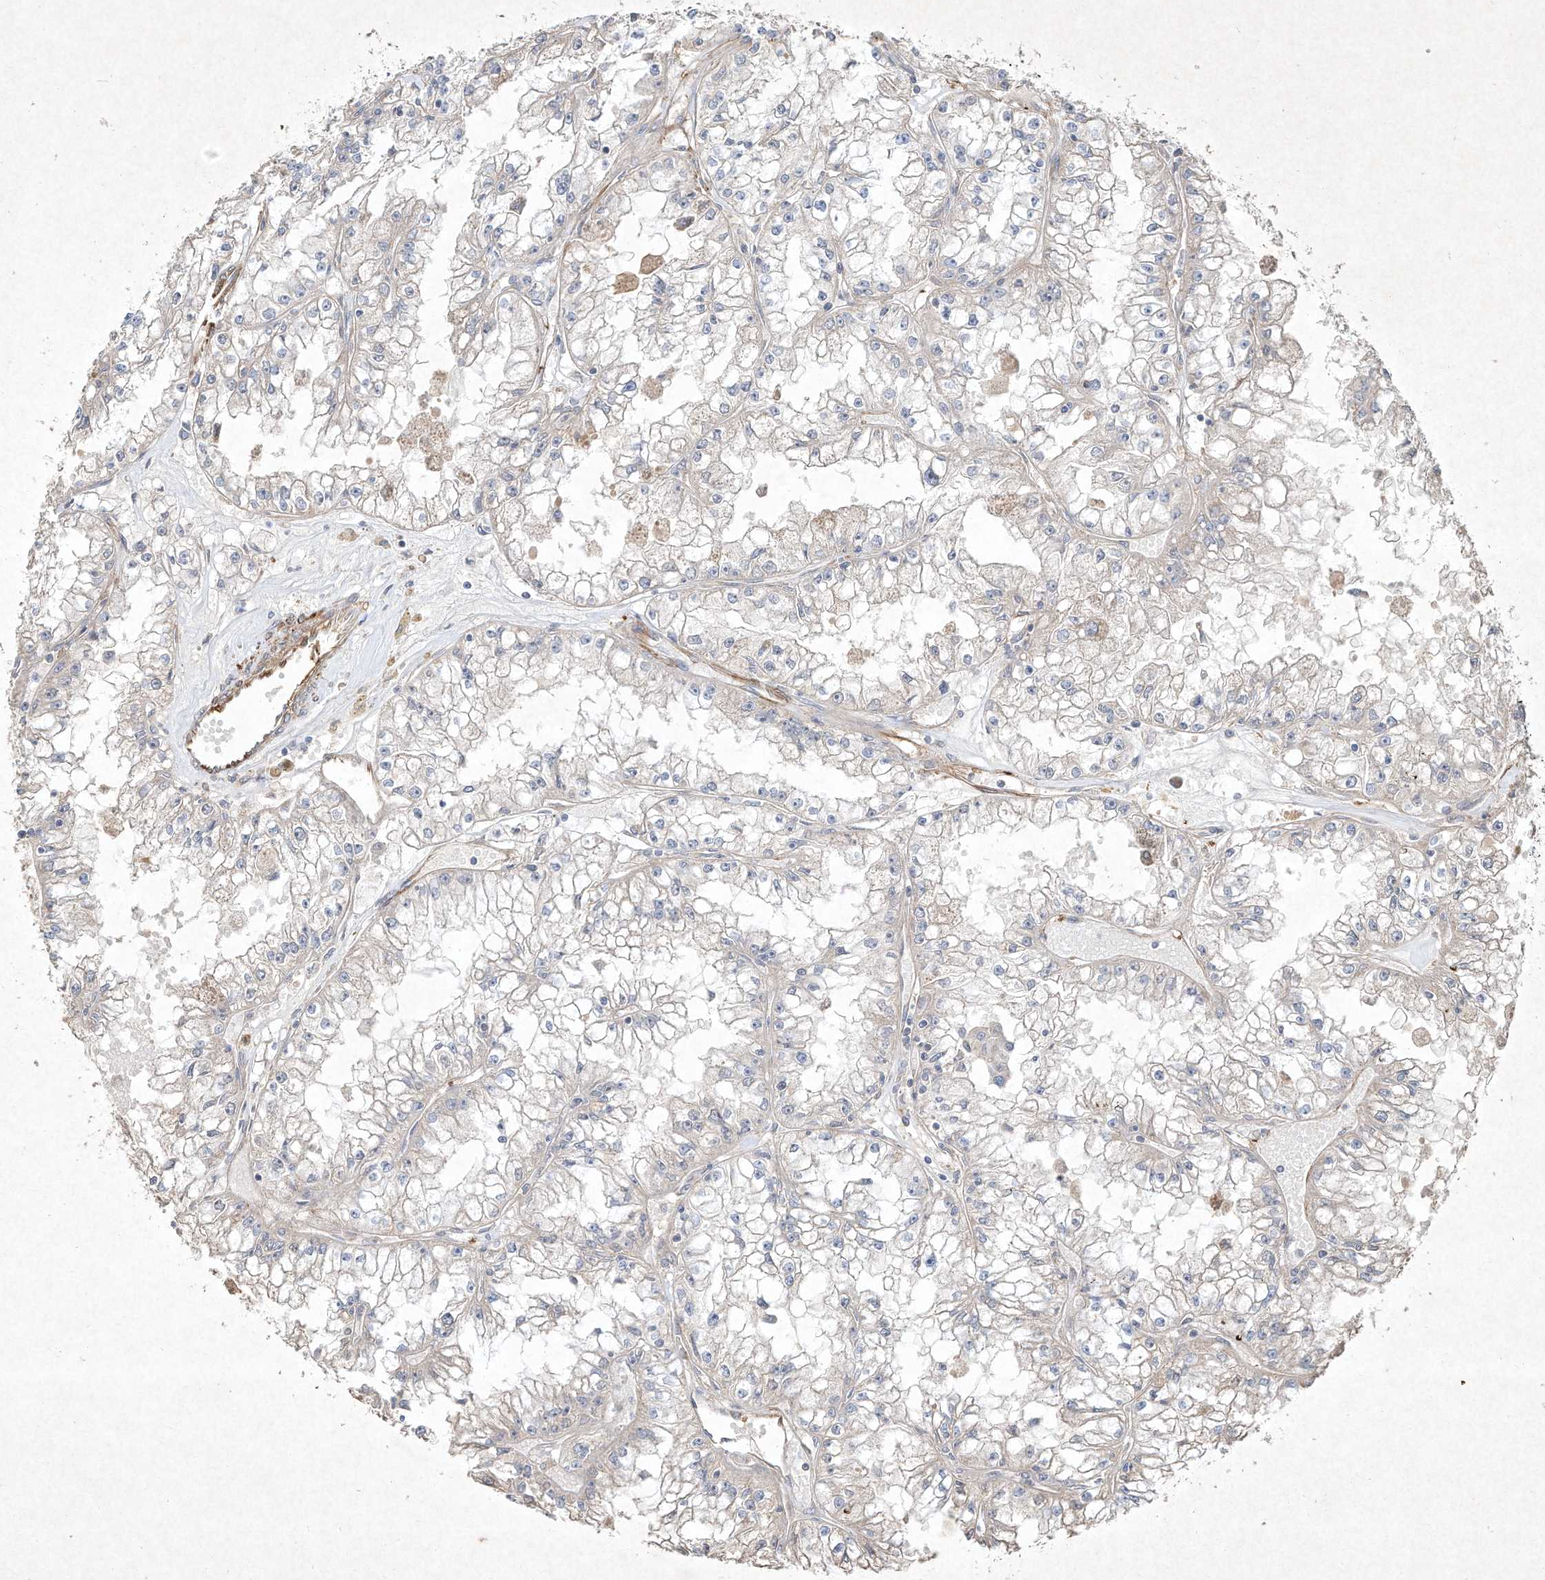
{"staining": {"intensity": "negative", "quantity": "none", "location": "none"}, "tissue": "renal cancer", "cell_type": "Tumor cells", "image_type": "cancer", "snomed": [{"axis": "morphology", "description": "Adenocarcinoma, NOS"}, {"axis": "topography", "description": "Kidney"}], "caption": "High magnification brightfield microscopy of renal cancer (adenocarcinoma) stained with DAB (brown) and counterstained with hematoxylin (blue): tumor cells show no significant staining.", "gene": "HTR5A", "patient": {"sex": "male", "age": 56}}